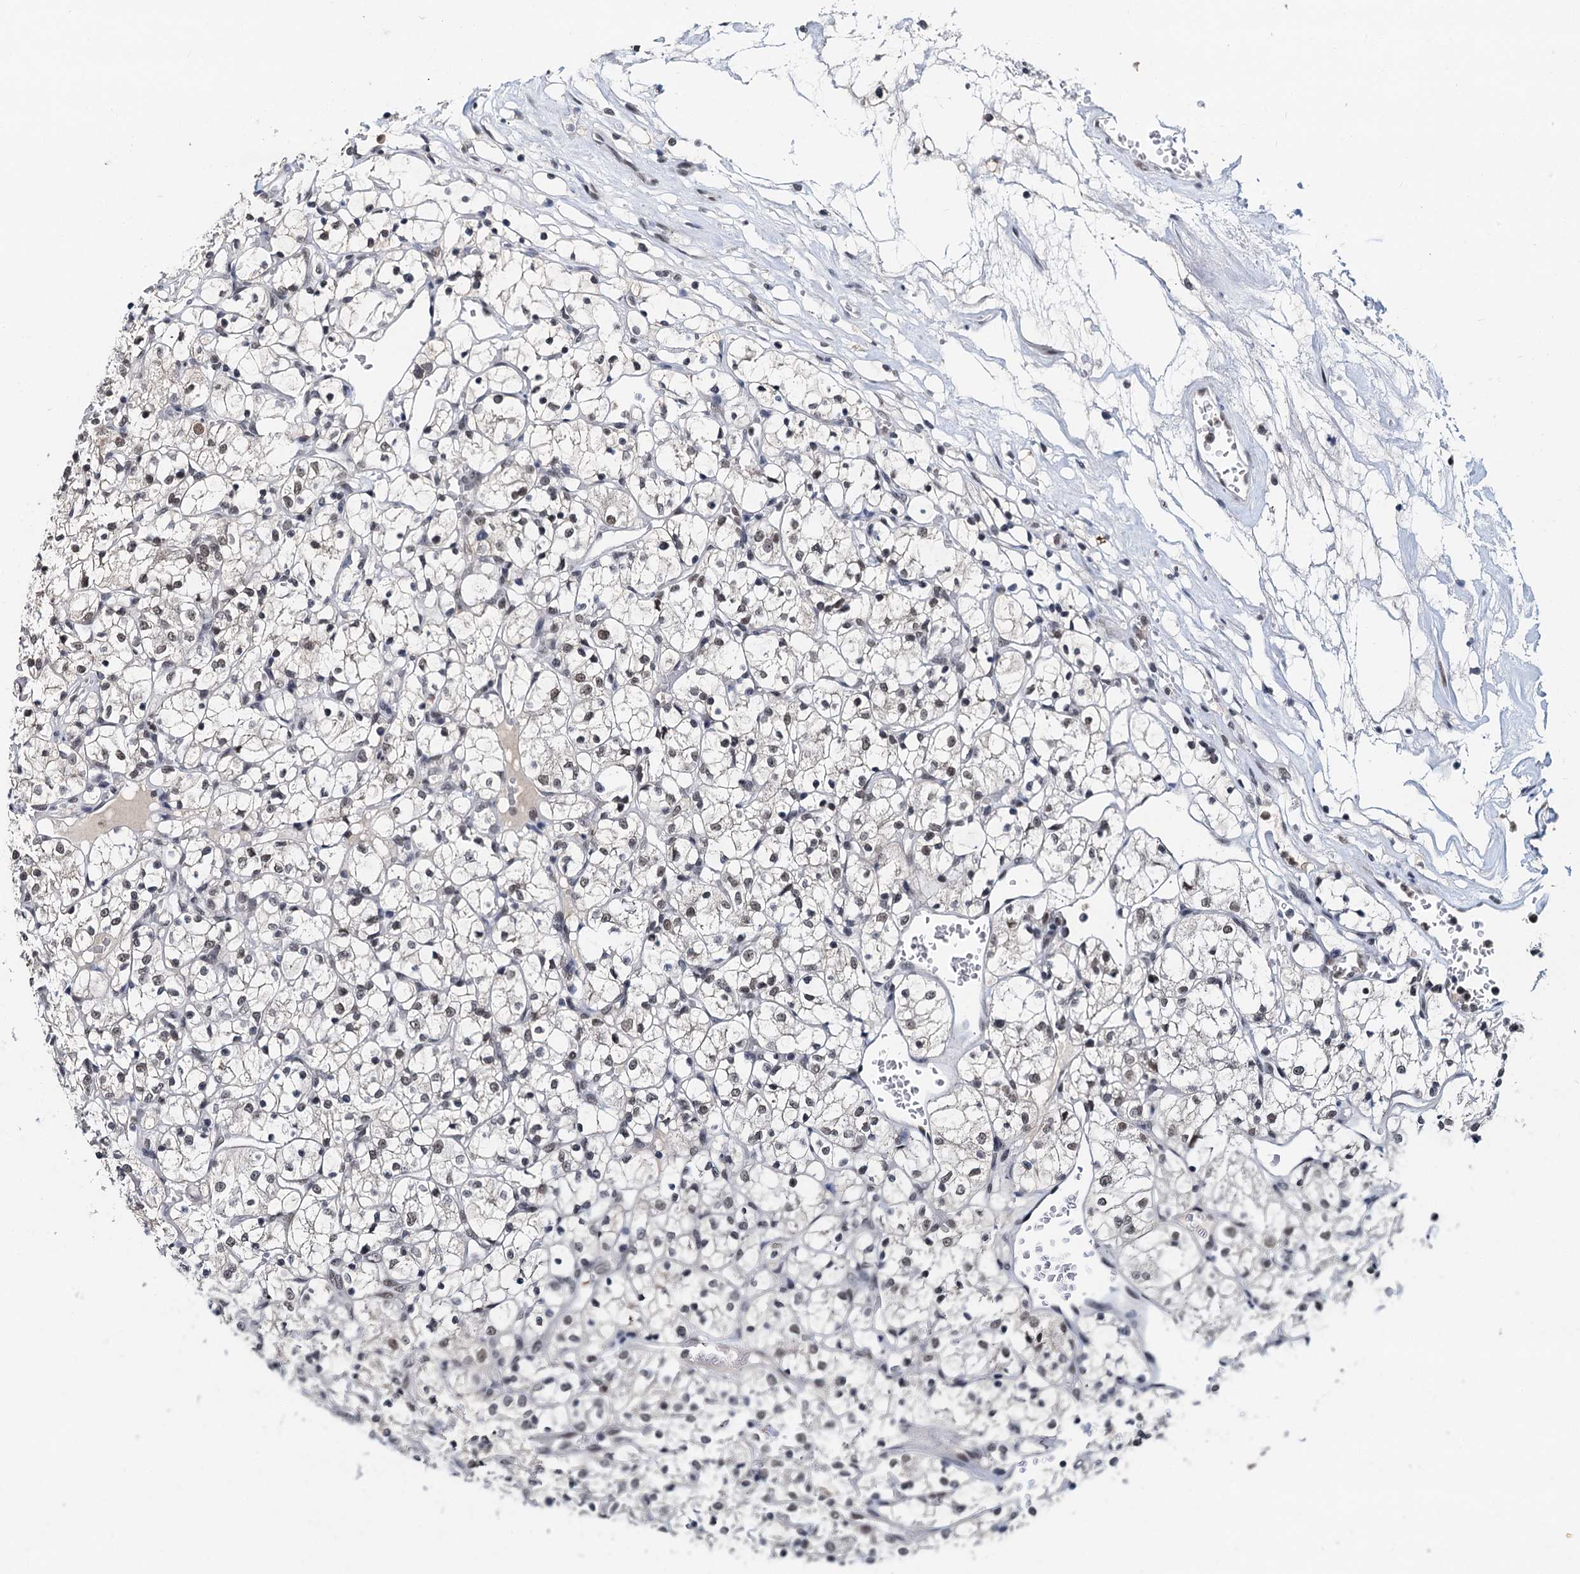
{"staining": {"intensity": "weak", "quantity": ">75%", "location": "nuclear"}, "tissue": "renal cancer", "cell_type": "Tumor cells", "image_type": "cancer", "snomed": [{"axis": "morphology", "description": "Adenocarcinoma, NOS"}, {"axis": "topography", "description": "Kidney"}], "caption": "Human adenocarcinoma (renal) stained with a protein marker exhibits weak staining in tumor cells.", "gene": "SNRPD1", "patient": {"sex": "female", "age": 69}}